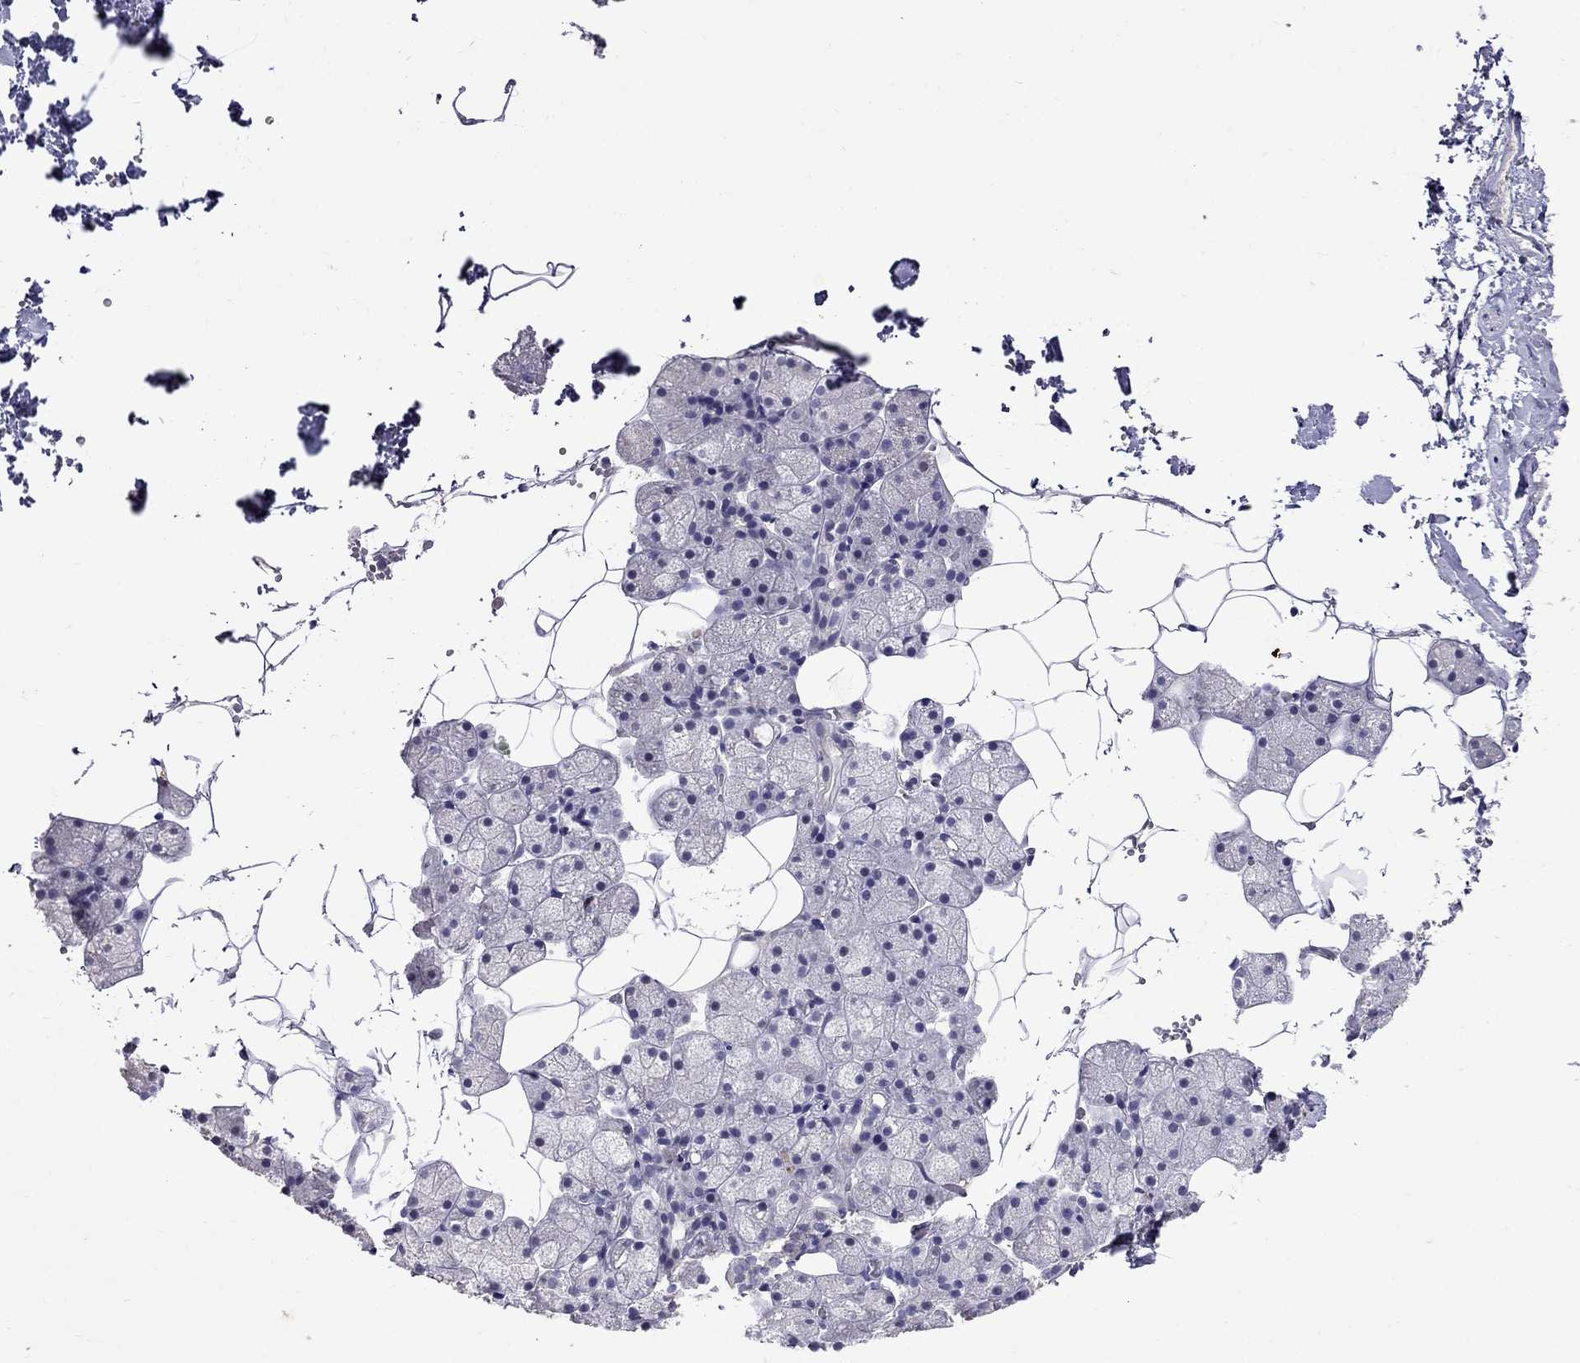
{"staining": {"intensity": "negative", "quantity": "none", "location": "none"}, "tissue": "salivary gland", "cell_type": "Glandular cells", "image_type": "normal", "snomed": [{"axis": "morphology", "description": "Normal tissue, NOS"}, {"axis": "topography", "description": "Salivary gland"}], "caption": "Immunohistochemistry (IHC) of unremarkable human salivary gland exhibits no staining in glandular cells.", "gene": "CD8B", "patient": {"sex": "male", "age": 38}}